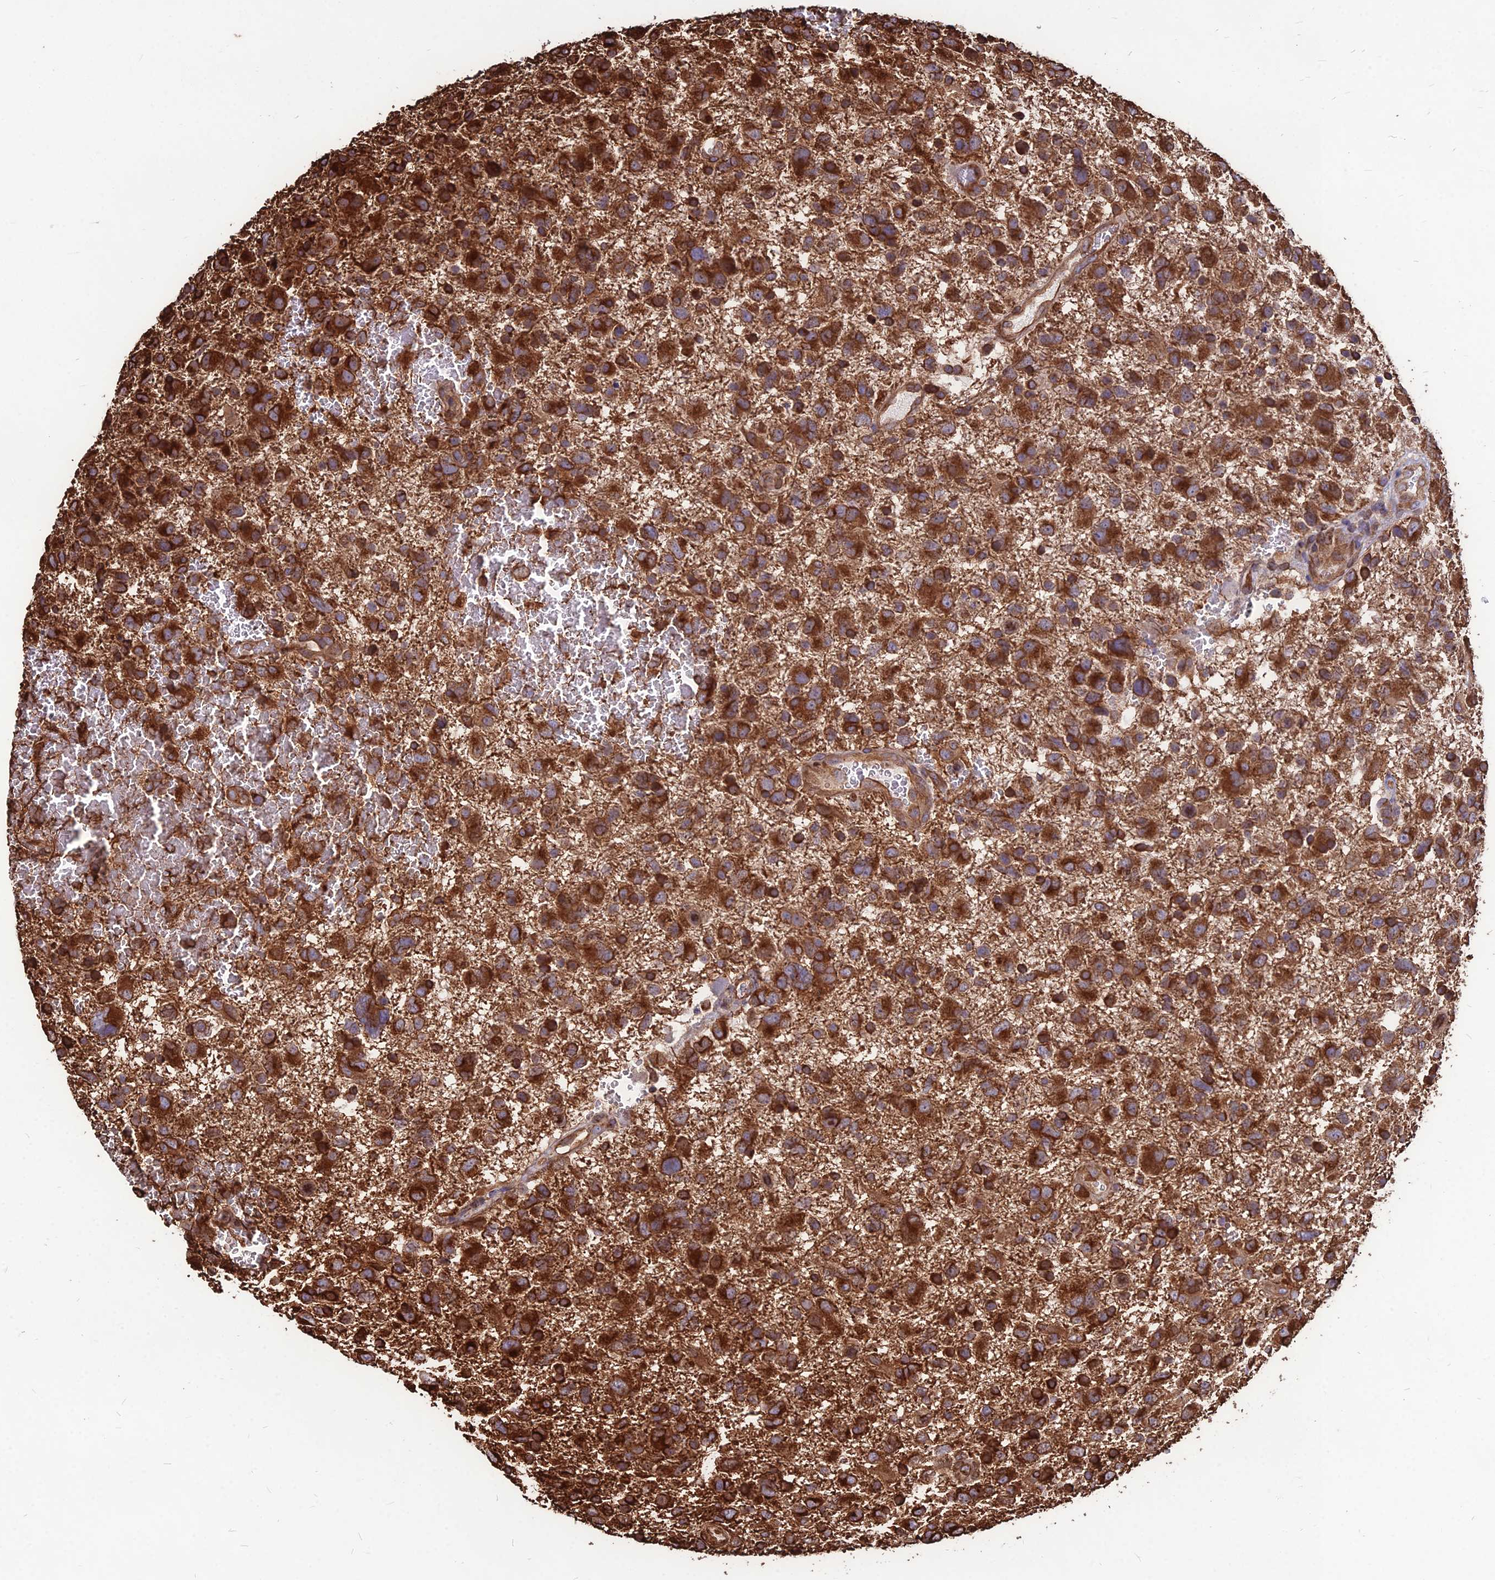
{"staining": {"intensity": "strong", "quantity": ">75%", "location": "cytoplasmic/membranous"}, "tissue": "glioma", "cell_type": "Tumor cells", "image_type": "cancer", "snomed": [{"axis": "morphology", "description": "Glioma, malignant, High grade"}, {"axis": "topography", "description": "Brain"}], "caption": "Tumor cells display high levels of strong cytoplasmic/membranous expression in about >75% of cells in human malignant glioma (high-grade). Using DAB (3,3'-diaminobenzidine) (brown) and hematoxylin (blue) stains, captured at high magnification using brightfield microscopy.", "gene": "LSM6", "patient": {"sex": "male", "age": 61}}